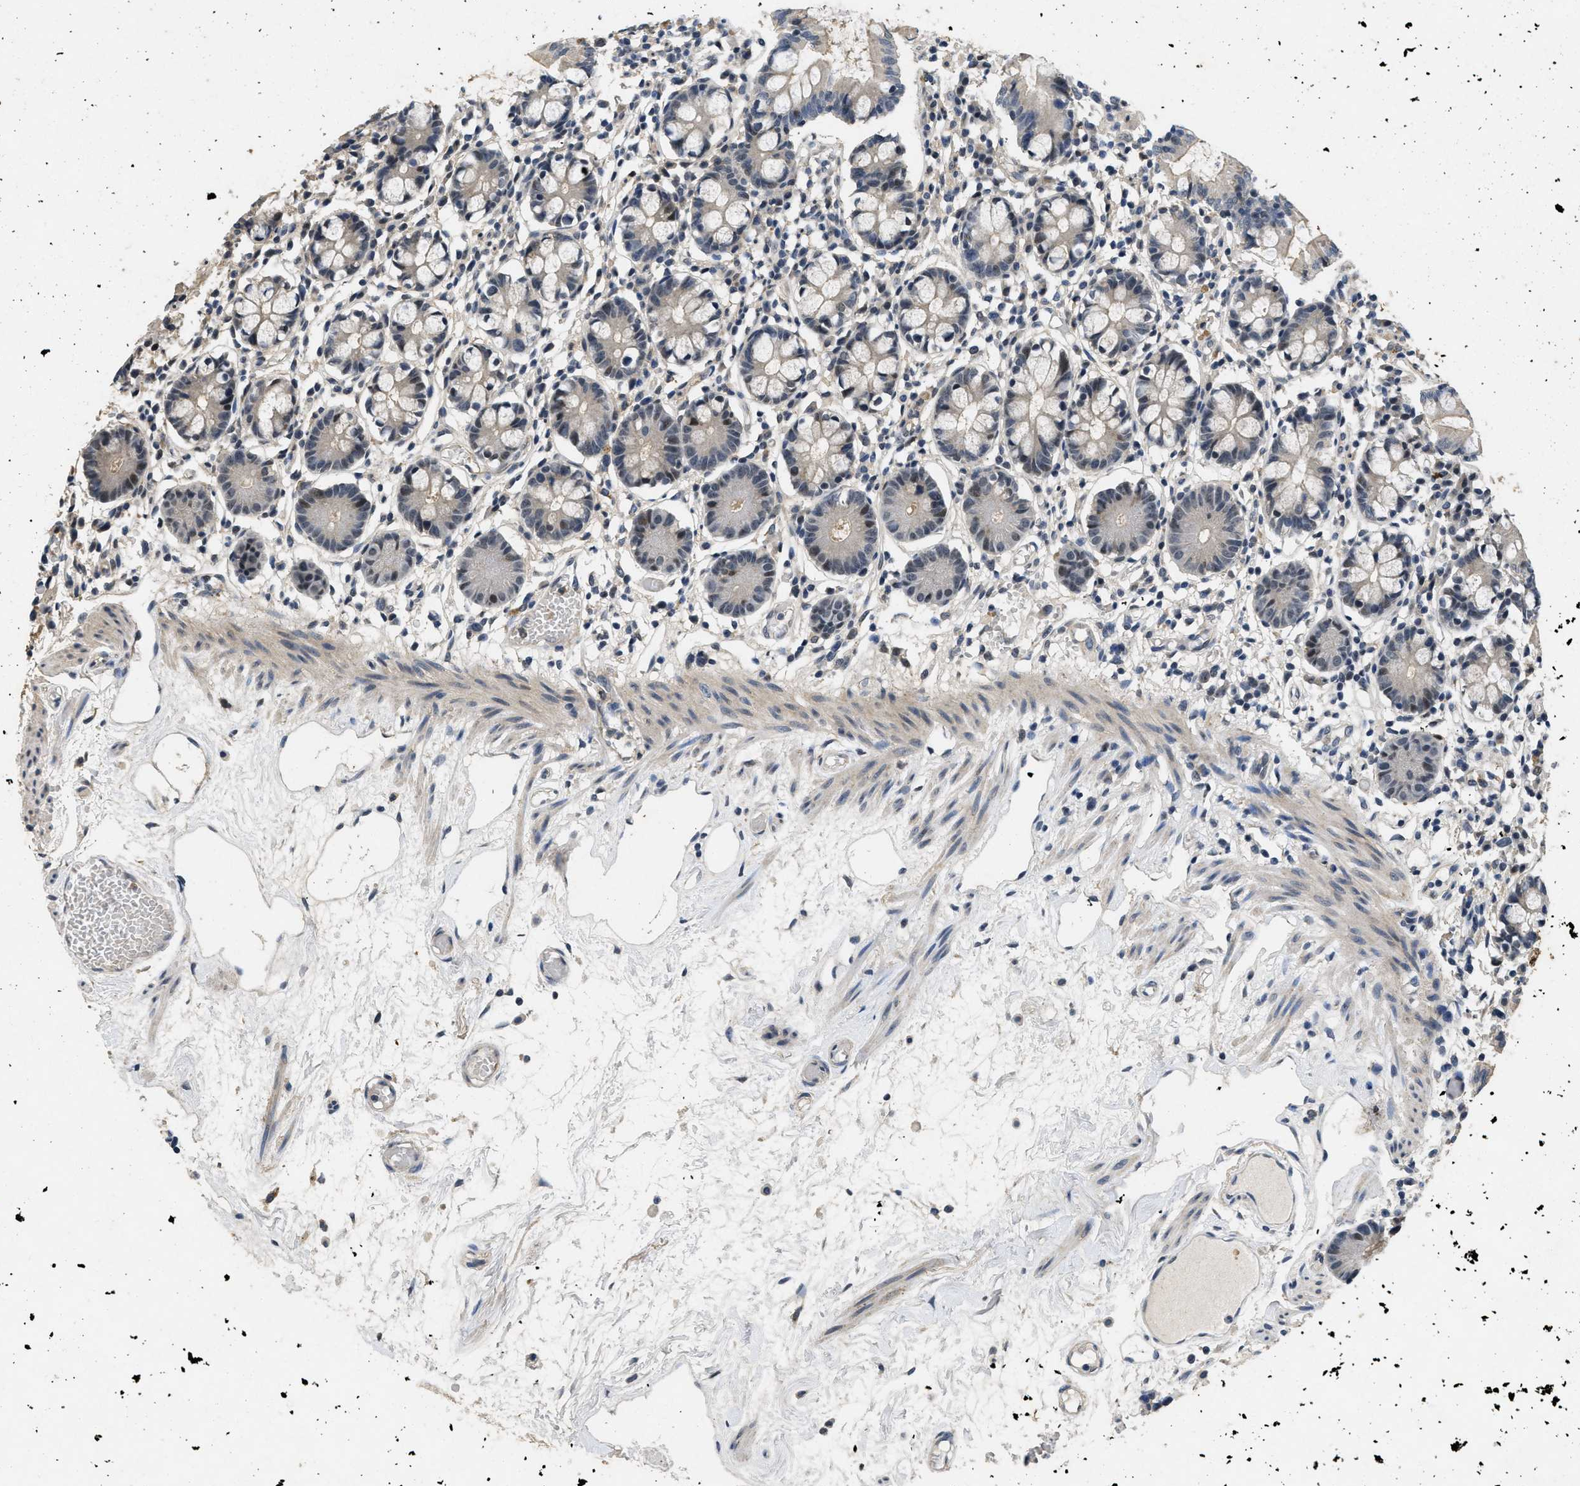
{"staining": {"intensity": "weak", "quantity": "25%-75%", "location": "cytoplasmic/membranous"}, "tissue": "small intestine", "cell_type": "Glandular cells", "image_type": "normal", "snomed": [{"axis": "morphology", "description": "Normal tissue, NOS"}, {"axis": "morphology", "description": "Cystadenocarcinoma, serous, Metastatic site"}, {"axis": "topography", "description": "Small intestine"}], "caption": "DAB (3,3'-diaminobenzidine) immunohistochemical staining of unremarkable small intestine shows weak cytoplasmic/membranous protein expression in approximately 25%-75% of glandular cells. (Brightfield microscopy of DAB IHC at high magnification).", "gene": "PAPOLG", "patient": {"sex": "female", "age": 61}}